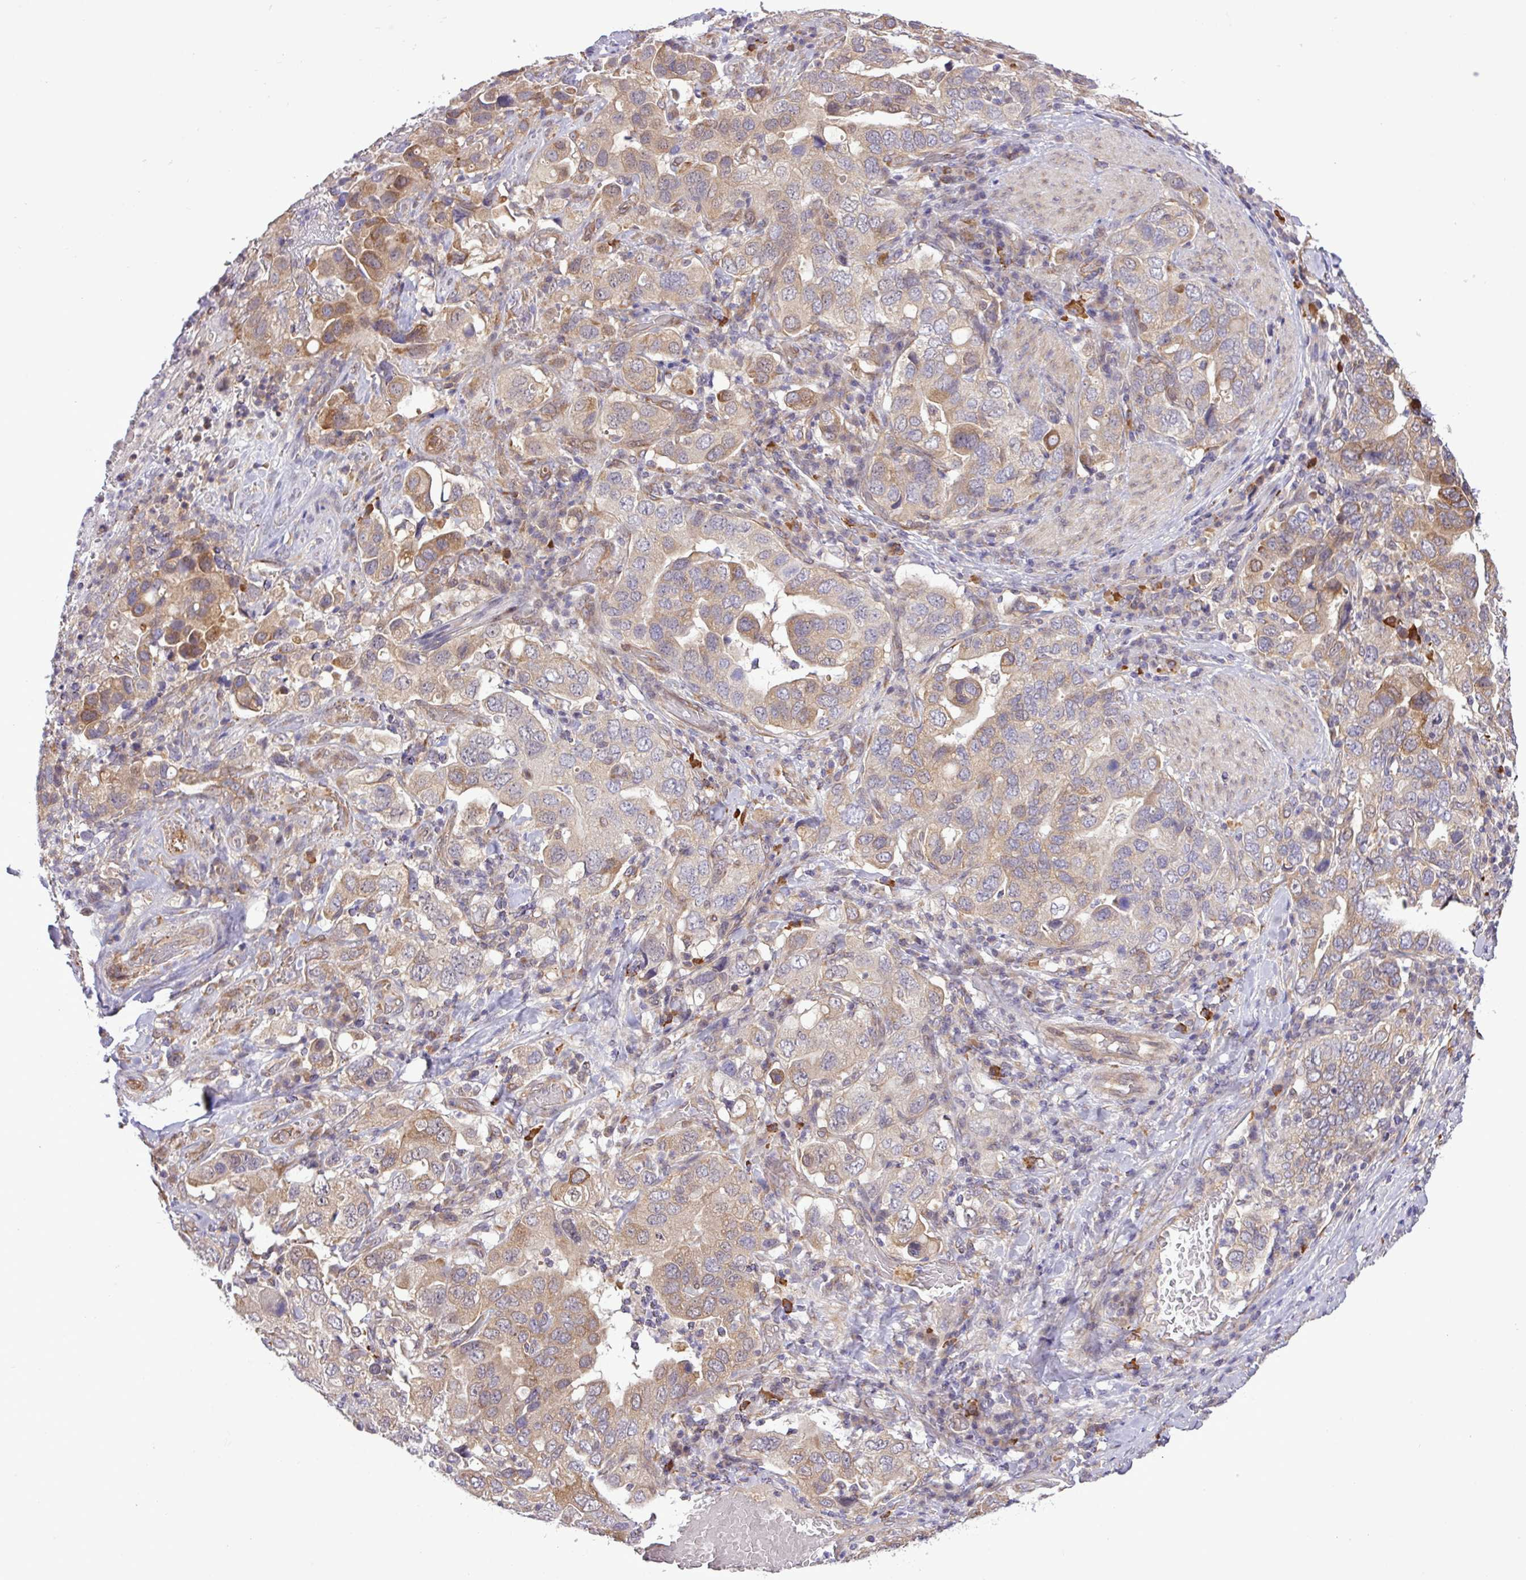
{"staining": {"intensity": "moderate", "quantity": ">75%", "location": "cytoplasmic/membranous"}, "tissue": "stomach cancer", "cell_type": "Tumor cells", "image_type": "cancer", "snomed": [{"axis": "morphology", "description": "Adenocarcinoma, NOS"}, {"axis": "topography", "description": "Stomach, upper"}], "caption": "Protein staining of stomach cancer tissue shows moderate cytoplasmic/membranous staining in approximately >75% of tumor cells.", "gene": "FAM222B", "patient": {"sex": "male", "age": 62}}